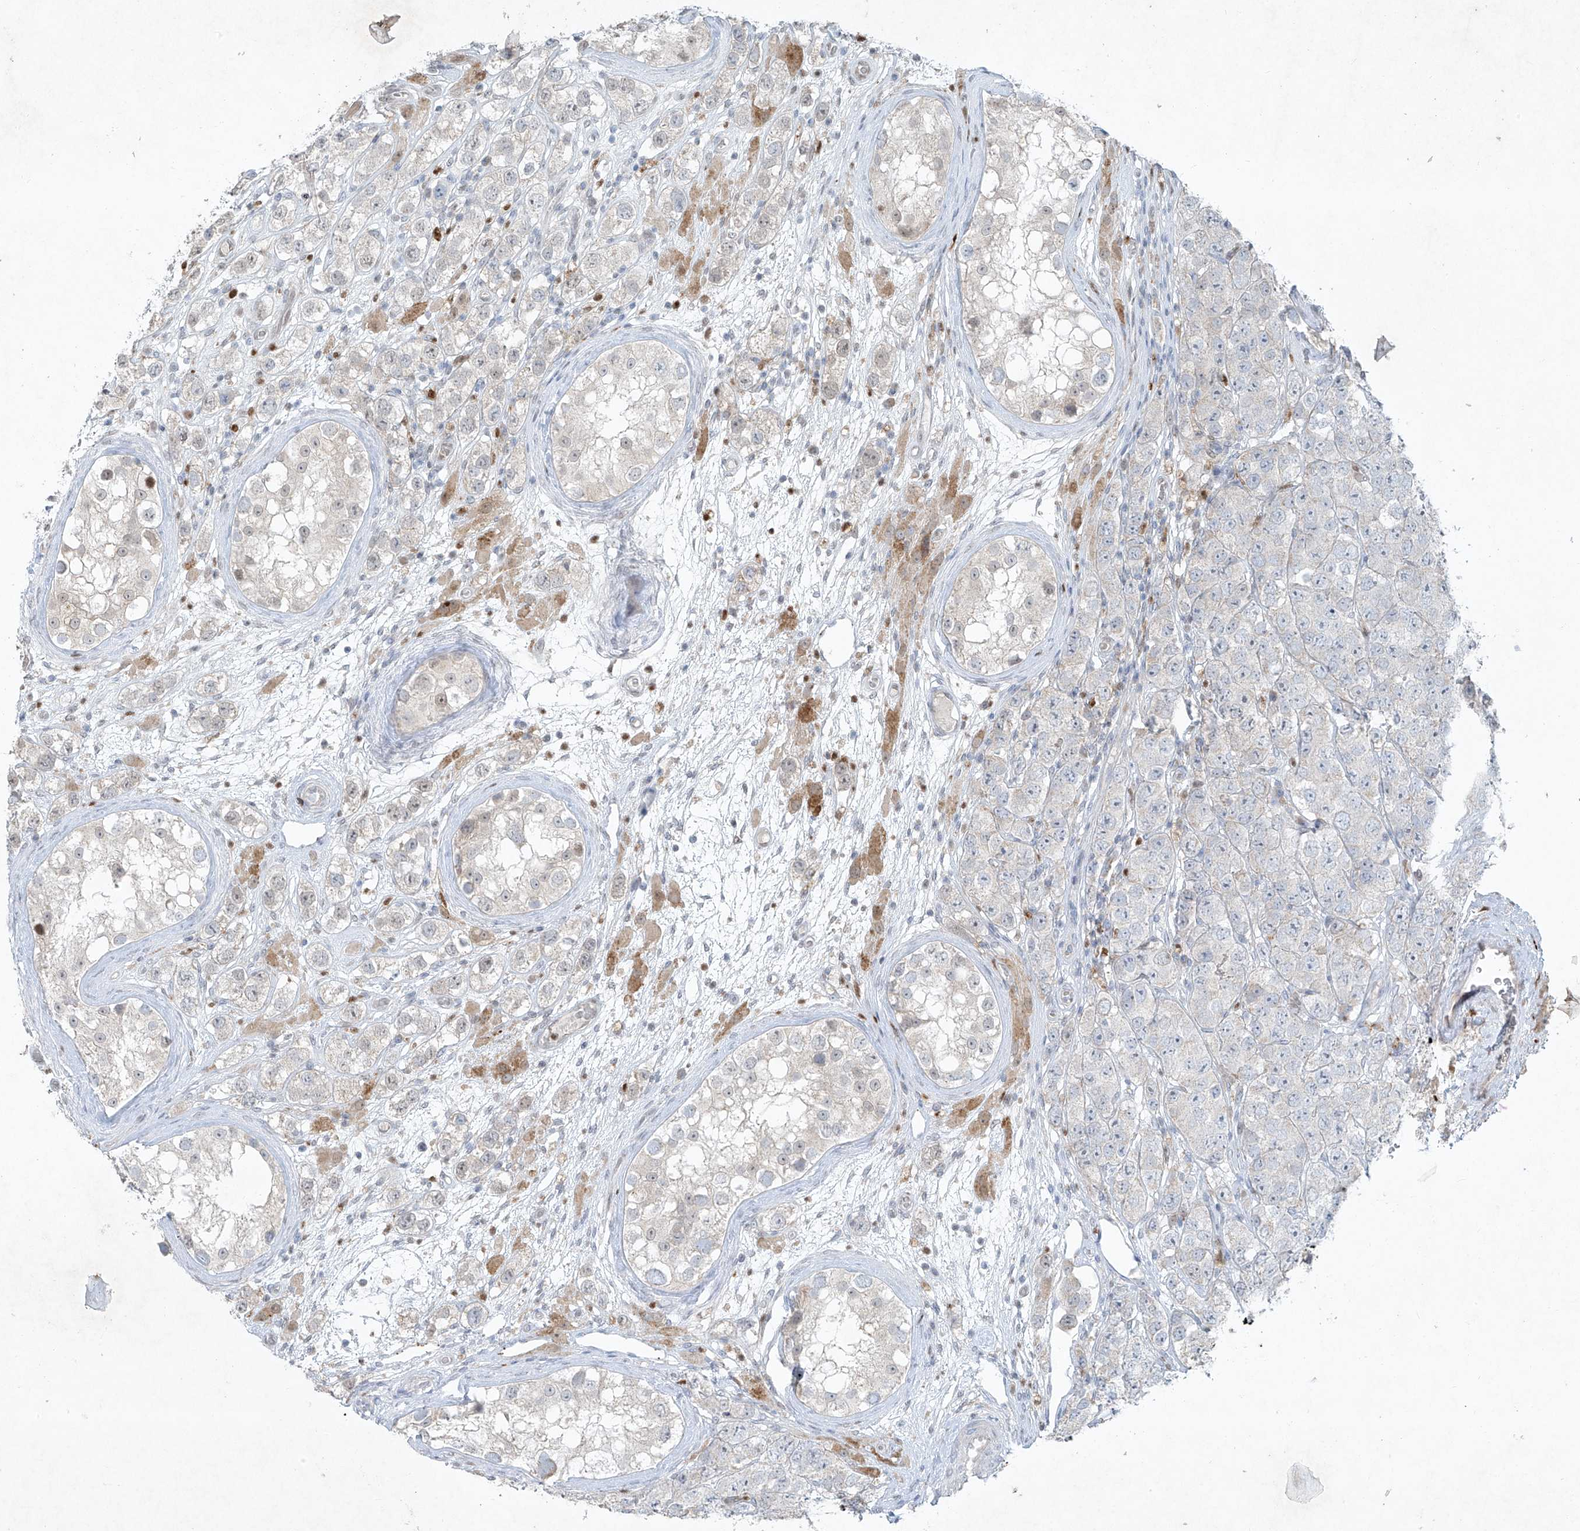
{"staining": {"intensity": "negative", "quantity": "none", "location": "none"}, "tissue": "testis cancer", "cell_type": "Tumor cells", "image_type": "cancer", "snomed": [{"axis": "morphology", "description": "Seminoma, NOS"}, {"axis": "topography", "description": "Testis"}], "caption": "A high-resolution micrograph shows IHC staining of testis seminoma, which exhibits no significant staining in tumor cells.", "gene": "TUBE1", "patient": {"sex": "male", "age": 28}}